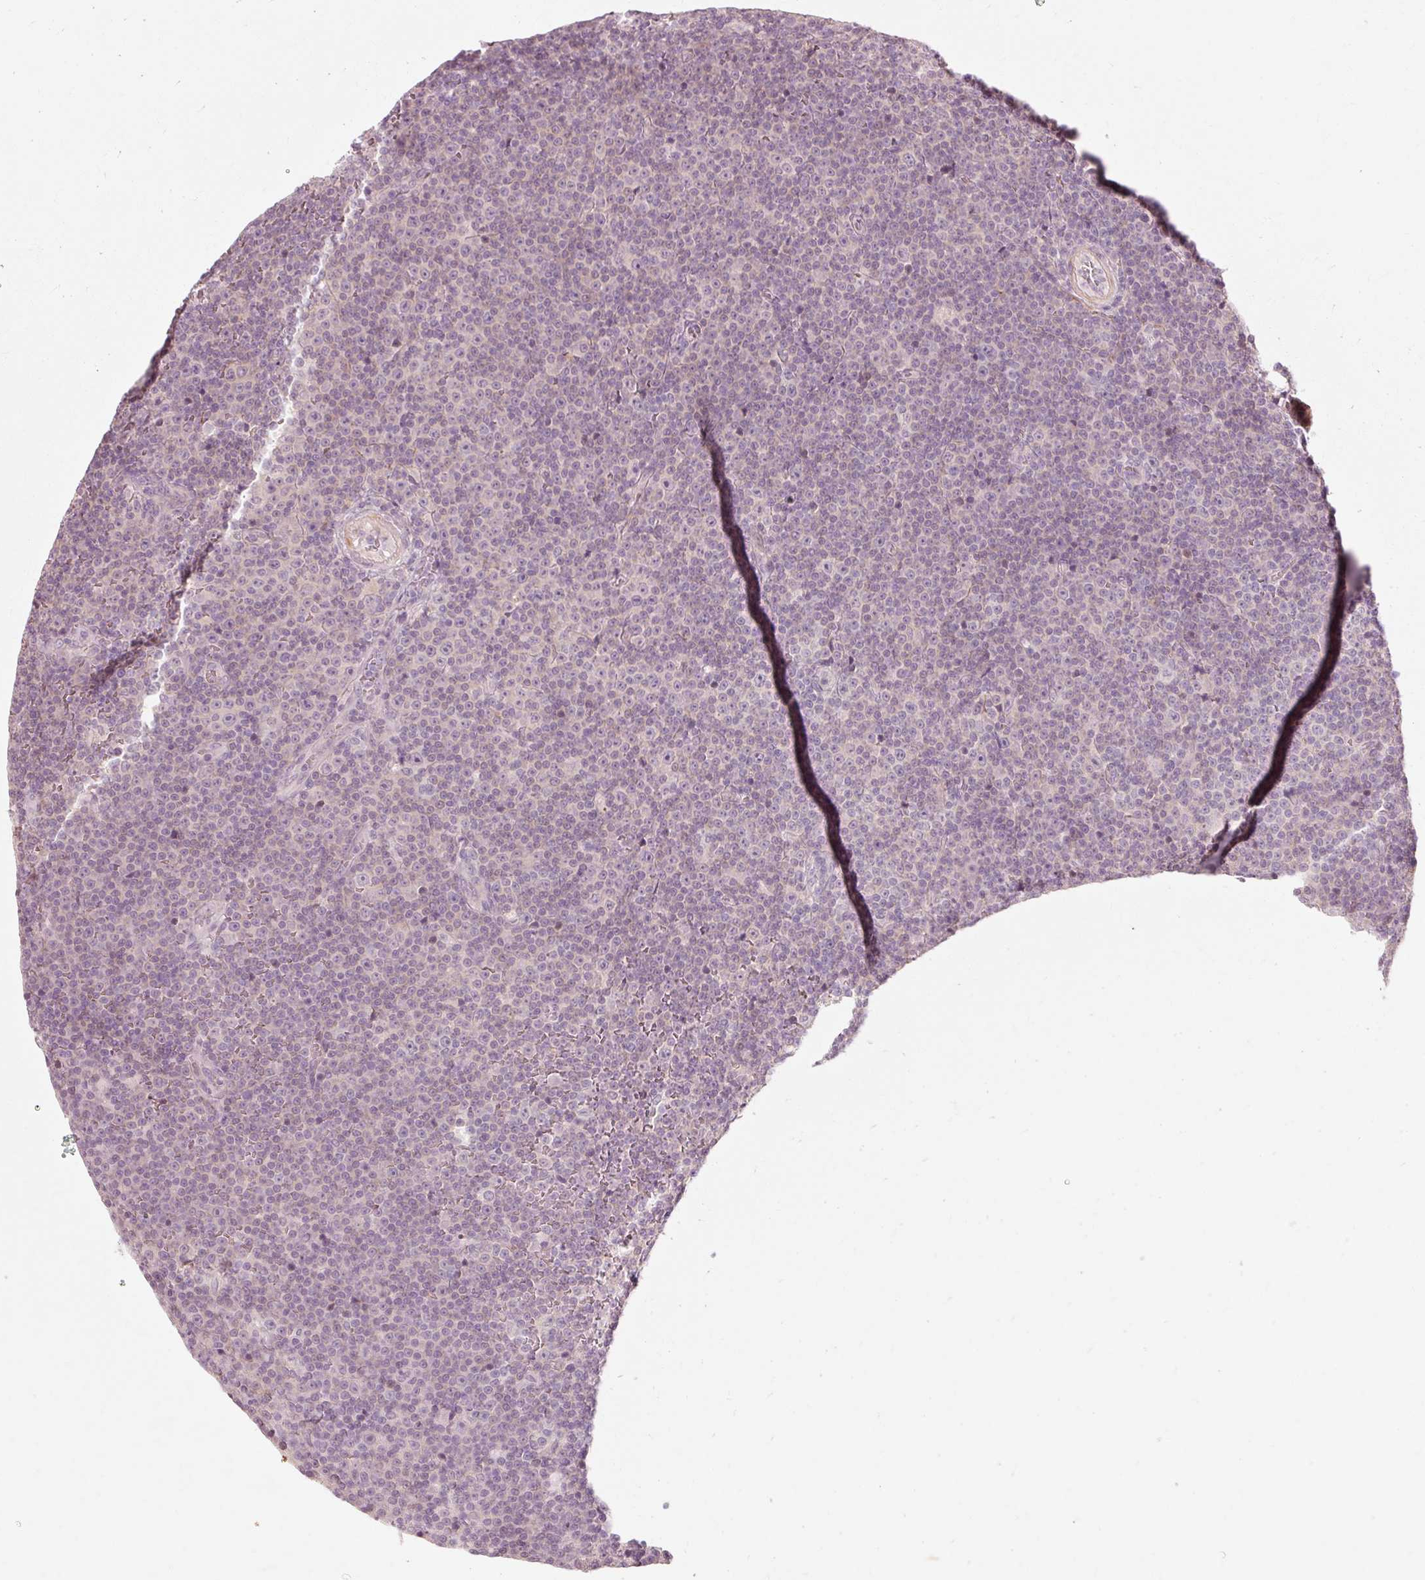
{"staining": {"intensity": "negative", "quantity": "none", "location": "none"}, "tissue": "lymphoma", "cell_type": "Tumor cells", "image_type": "cancer", "snomed": [{"axis": "morphology", "description": "Malignant lymphoma, non-Hodgkin's type, Low grade"}, {"axis": "topography", "description": "Lymph node"}], "caption": "An immunohistochemistry (IHC) image of malignant lymphoma, non-Hodgkin's type (low-grade) is shown. There is no staining in tumor cells of malignant lymphoma, non-Hodgkin's type (low-grade). Nuclei are stained in blue.", "gene": "TRIM73", "patient": {"sex": "female", "age": 67}}